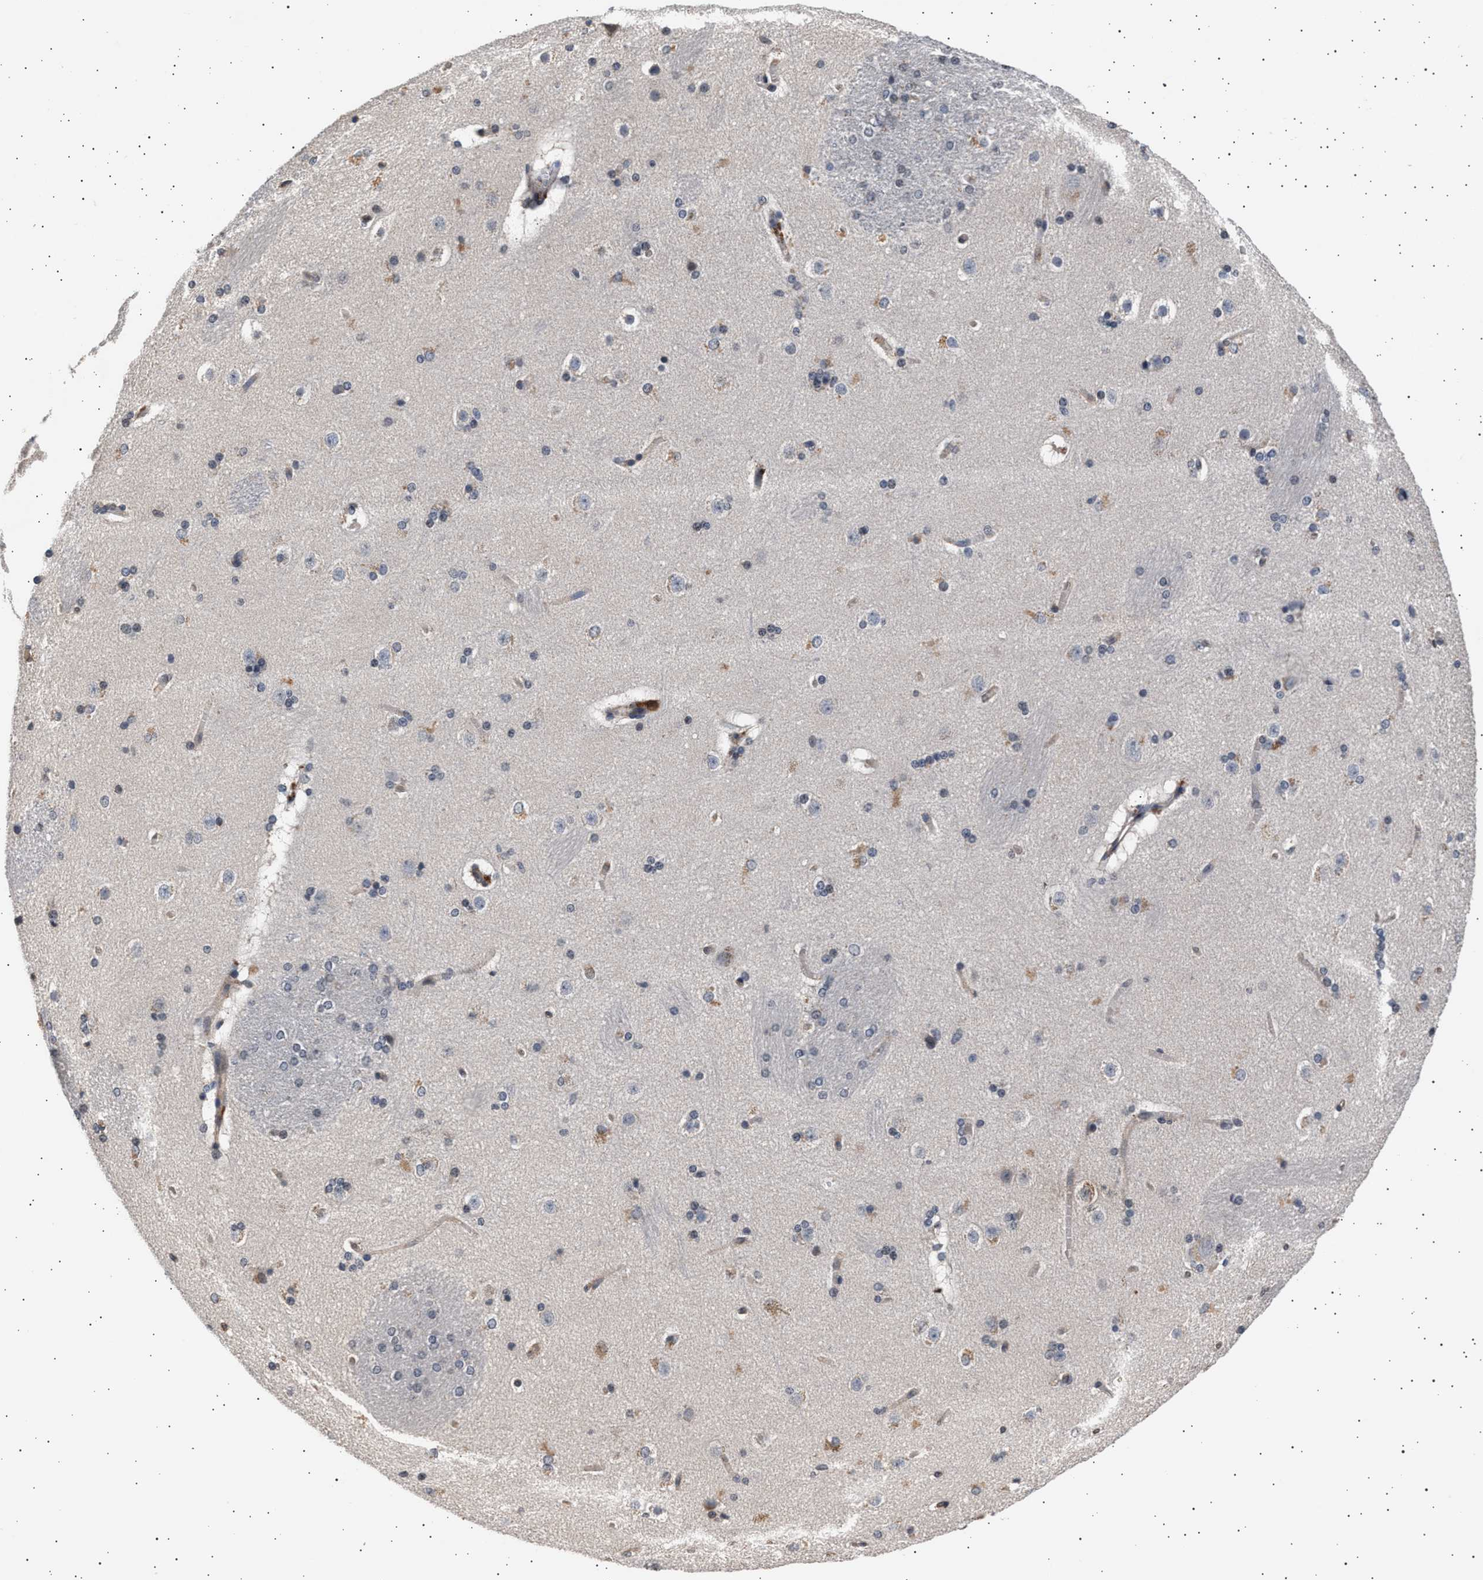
{"staining": {"intensity": "moderate", "quantity": "<25%", "location": "cytoplasmic/membranous"}, "tissue": "caudate", "cell_type": "Glial cells", "image_type": "normal", "snomed": [{"axis": "morphology", "description": "Normal tissue, NOS"}, {"axis": "topography", "description": "Lateral ventricle wall"}], "caption": "This micrograph exhibits unremarkable caudate stained with immunohistochemistry to label a protein in brown. The cytoplasmic/membranous of glial cells show moderate positivity for the protein. Nuclei are counter-stained blue.", "gene": "GRAP2", "patient": {"sex": "female", "age": 19}}